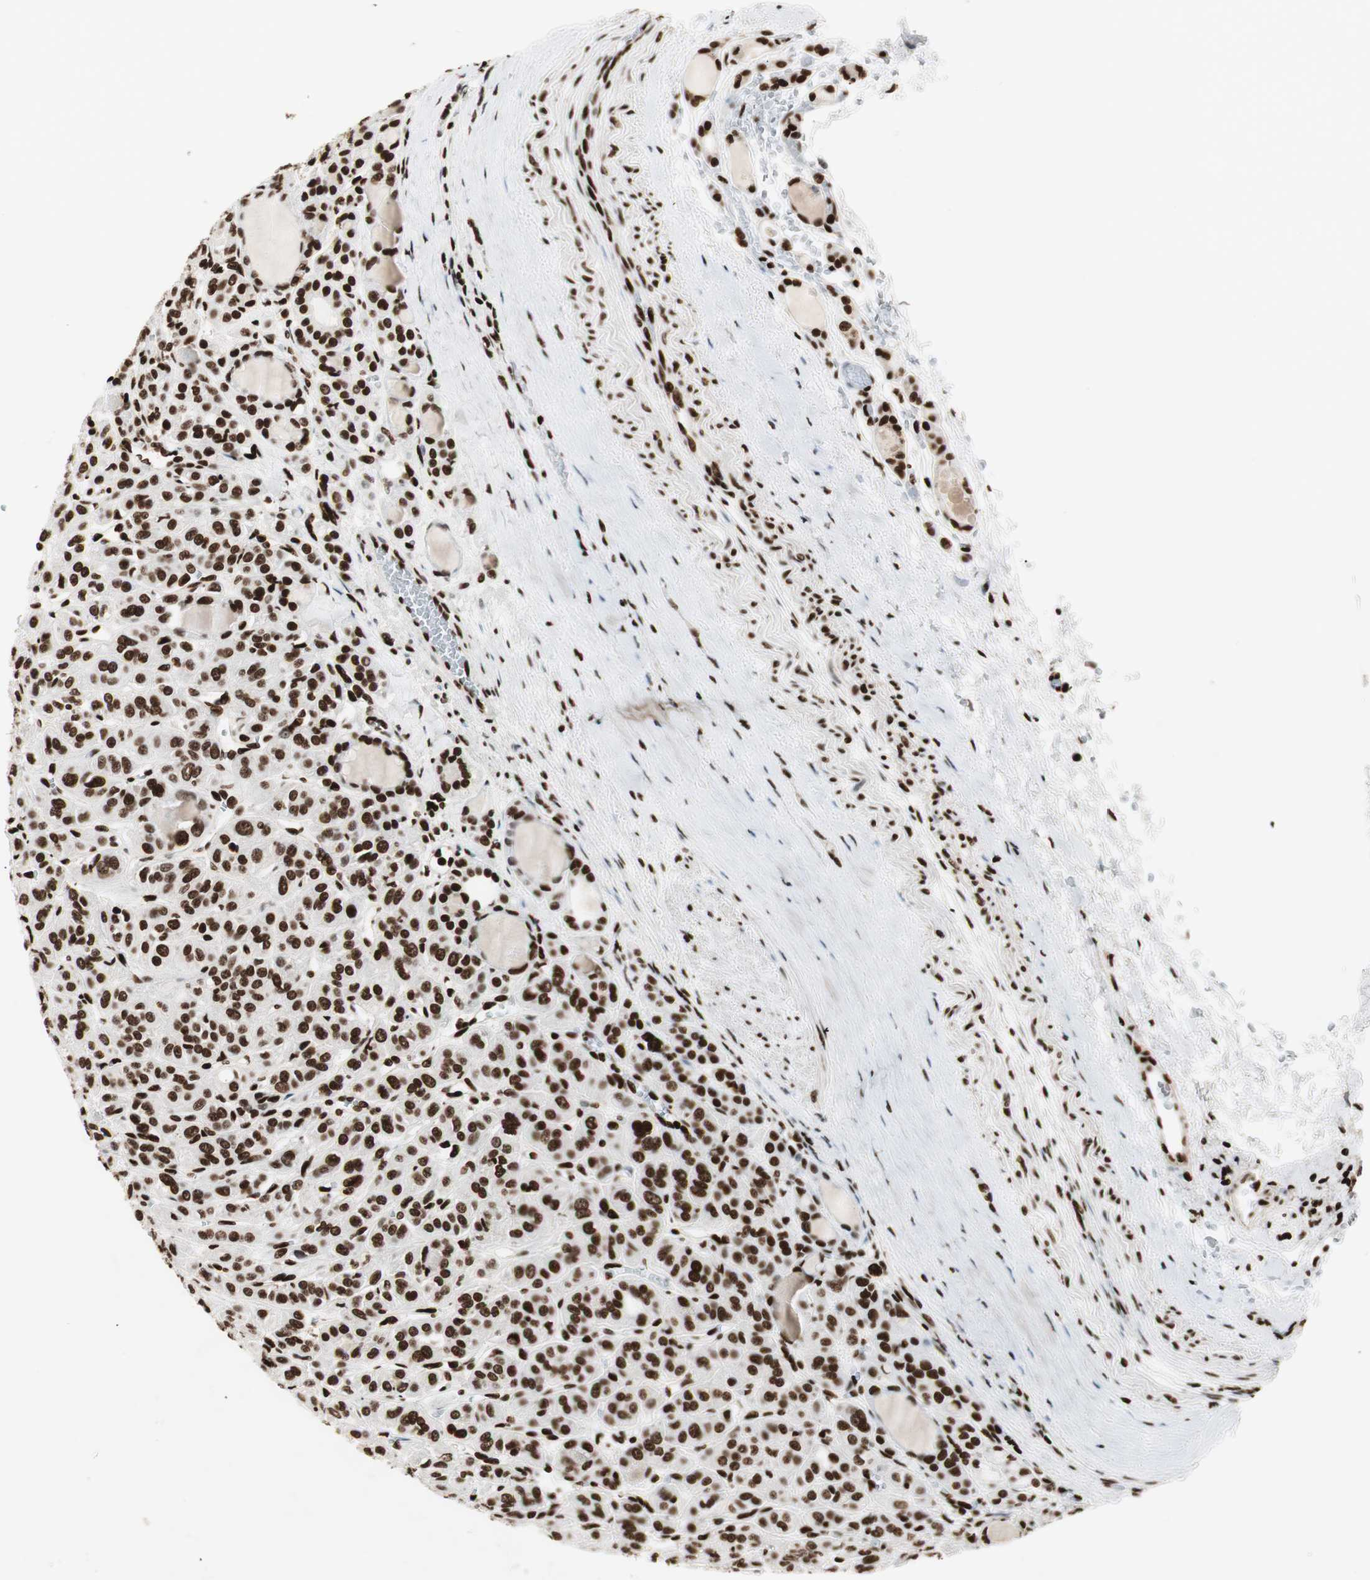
{"staining": {"intensity": "strong", "quantity": ">75%", "location": "nuclear"}, "tissue": "thyroid cancer", "cell_type": "Tumor cells", "image_type": "cancer", "snomed": [{"axis": "morphology", "description": "Follicular adenoma carcinoma, NOS"}, {"axis": "topography", "description": "Thyroid gland"}], "caption": "Thyroid cancer (follicular adenoma carcinoma) stained for a protein reveals strong nuclear positivity in tumor cells. (Stains: DAB in brown, nuclei in blue, Microscopy: brightfield microscopy at high magnification).", "gene": "MTA2", "patient": {"sex": "female", "age": 71}}